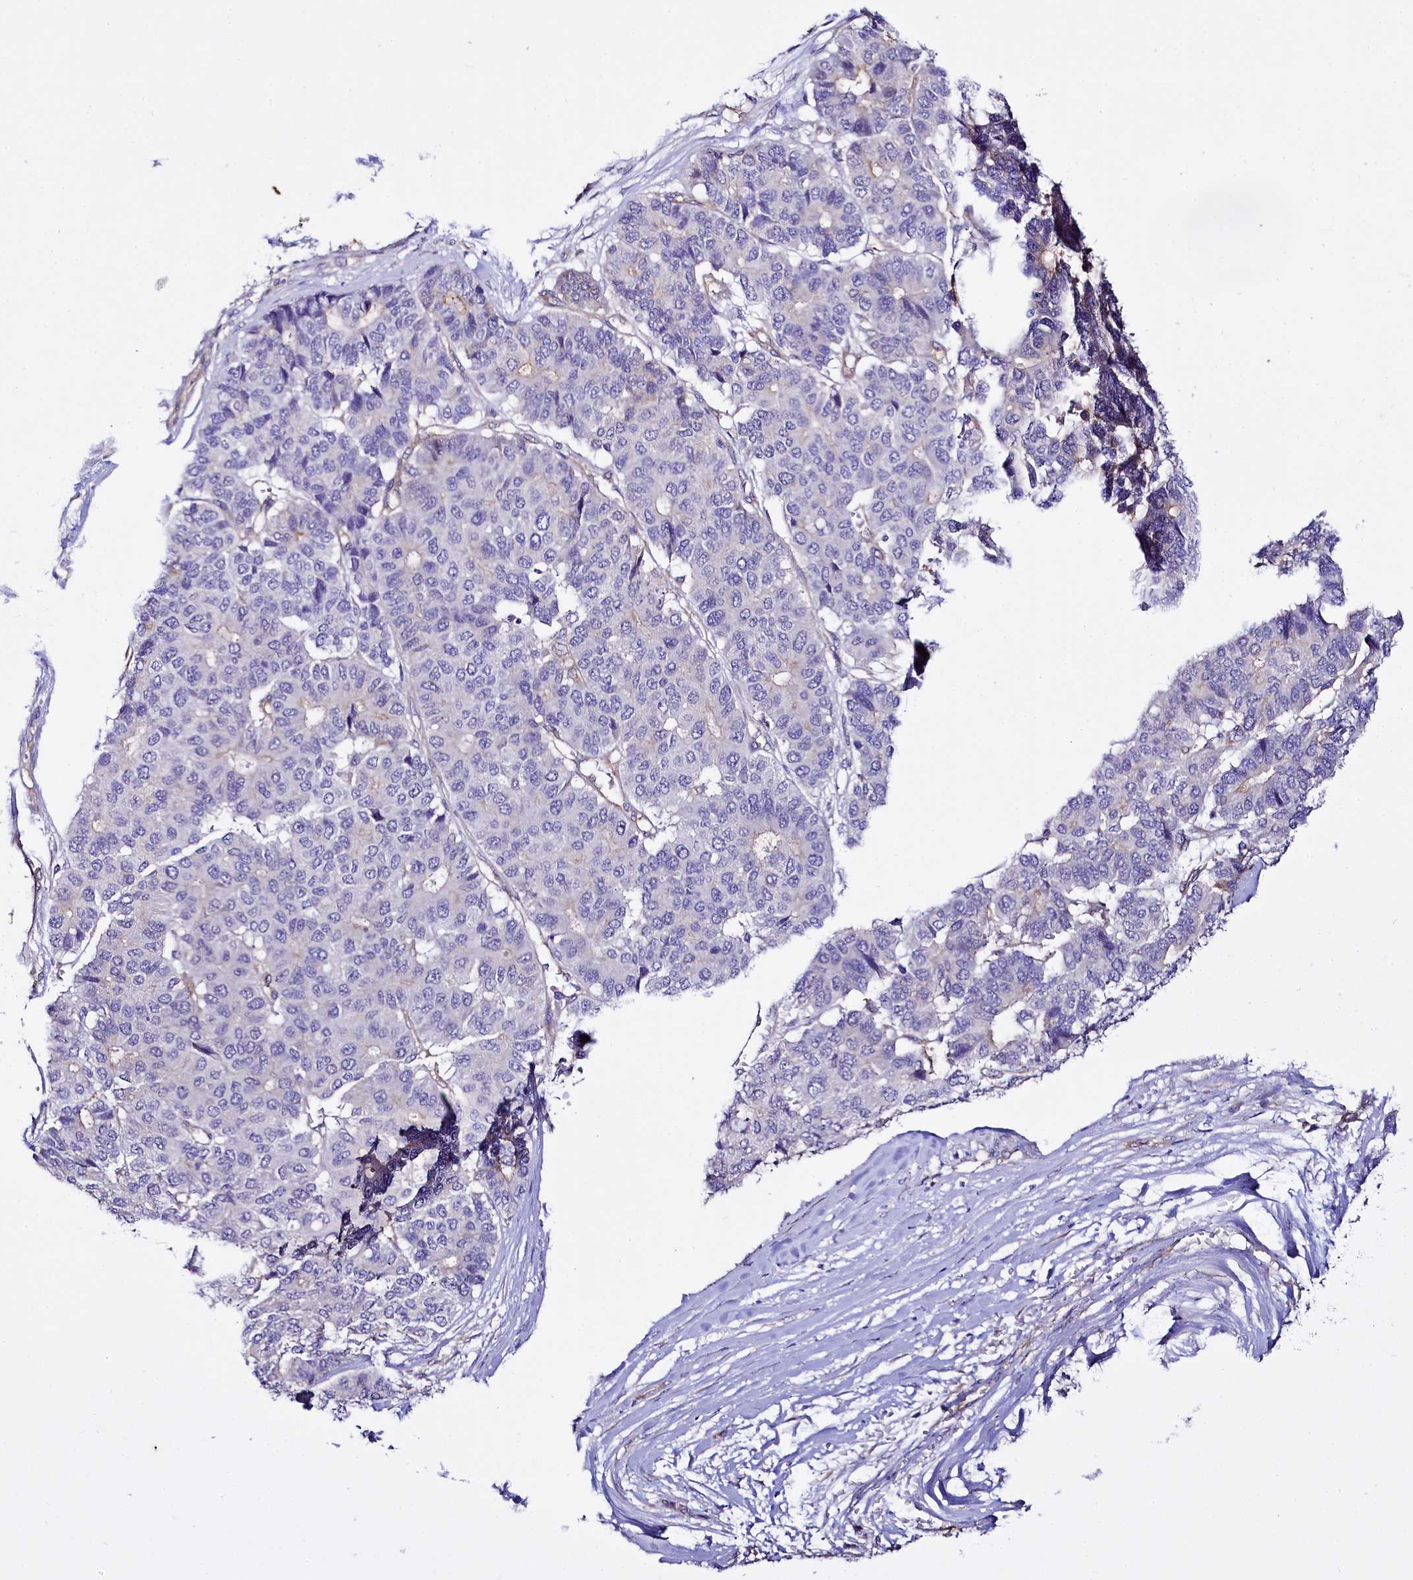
{"staining": {"intensity": "negative", "quantity": "none", "location": "none"}, "tissue": "pancreatic cancer", "cell_type": "Tumor cells", "image_type": "cancer", "snomed": [{"axis": "morphology", "description": "Adenocarcinoma, NOS"}, {"axis": "topography", "description": "Pancreas"}], "caption": "Immunohistochemistry (IHC) histopathology image of human pancreatic cancer (adenocarcinoma) stained for a protein (brown), which shows no staining in tumor cells.", "gene": "STXBP1", "patient": {"sex": "male", "age": 50}}